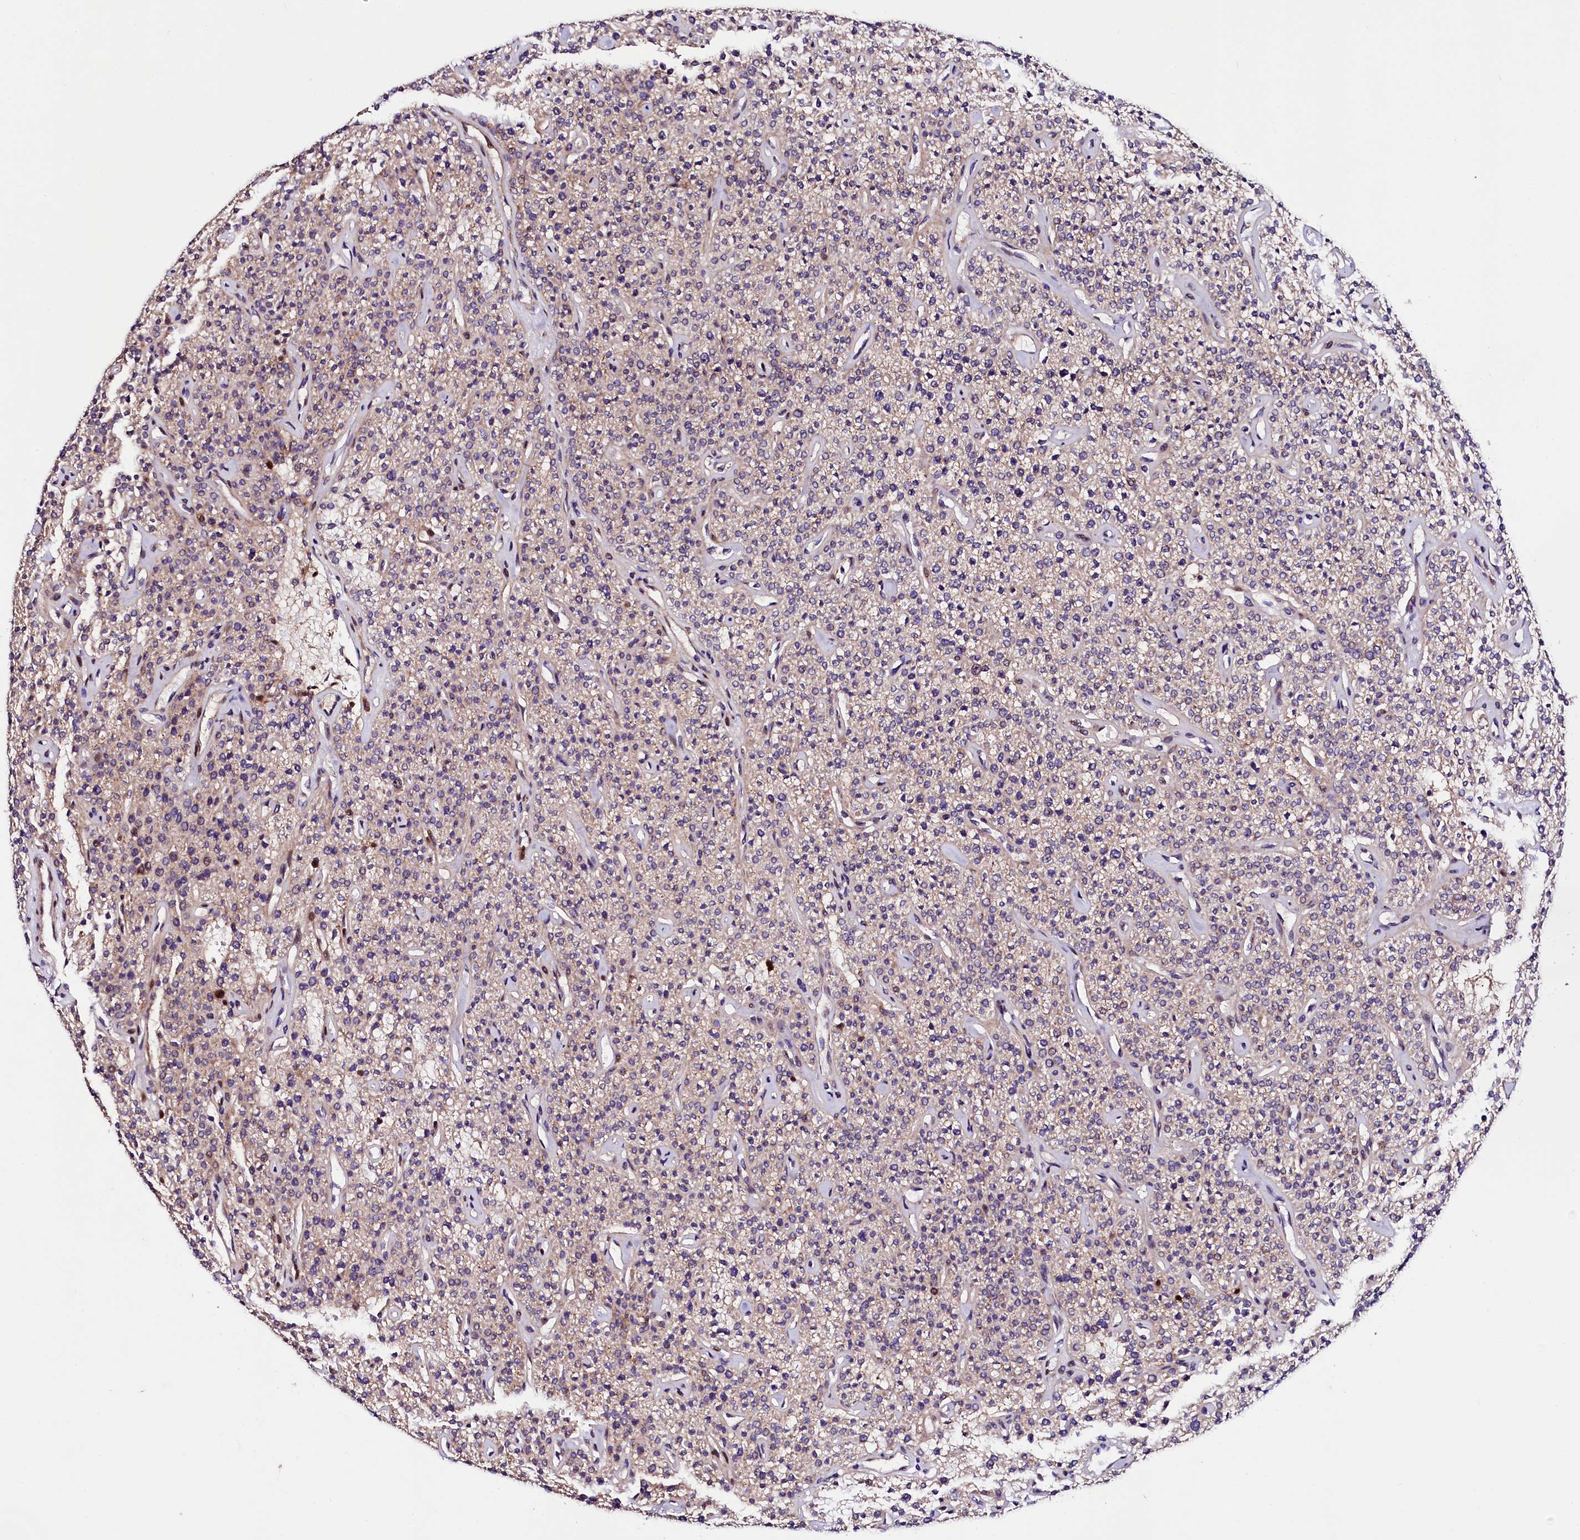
{"staining": {"intensity": "strong", "quantity": "25%-75%", "location": "cytoplasmic/membranous,nuclear"}, "tissue": "parathyroid gland", "cell_type": "Glandular cells", "image_type": "normal", "snomed": [{"axis": "morphology", "description": "Normal tissue, NOS"}, {"axis": "topography", "description": "Parathyroid gland"}], "caption": "Immunohistochemical staining of unremarkable human parathyroid gland displays high levels of strong cytoplasmic/membranous,nuclear staining in approximately 25%-75% of glandular cells.", "gene": "TRMT112", "patient": {"sex": "male", "age": 46}}